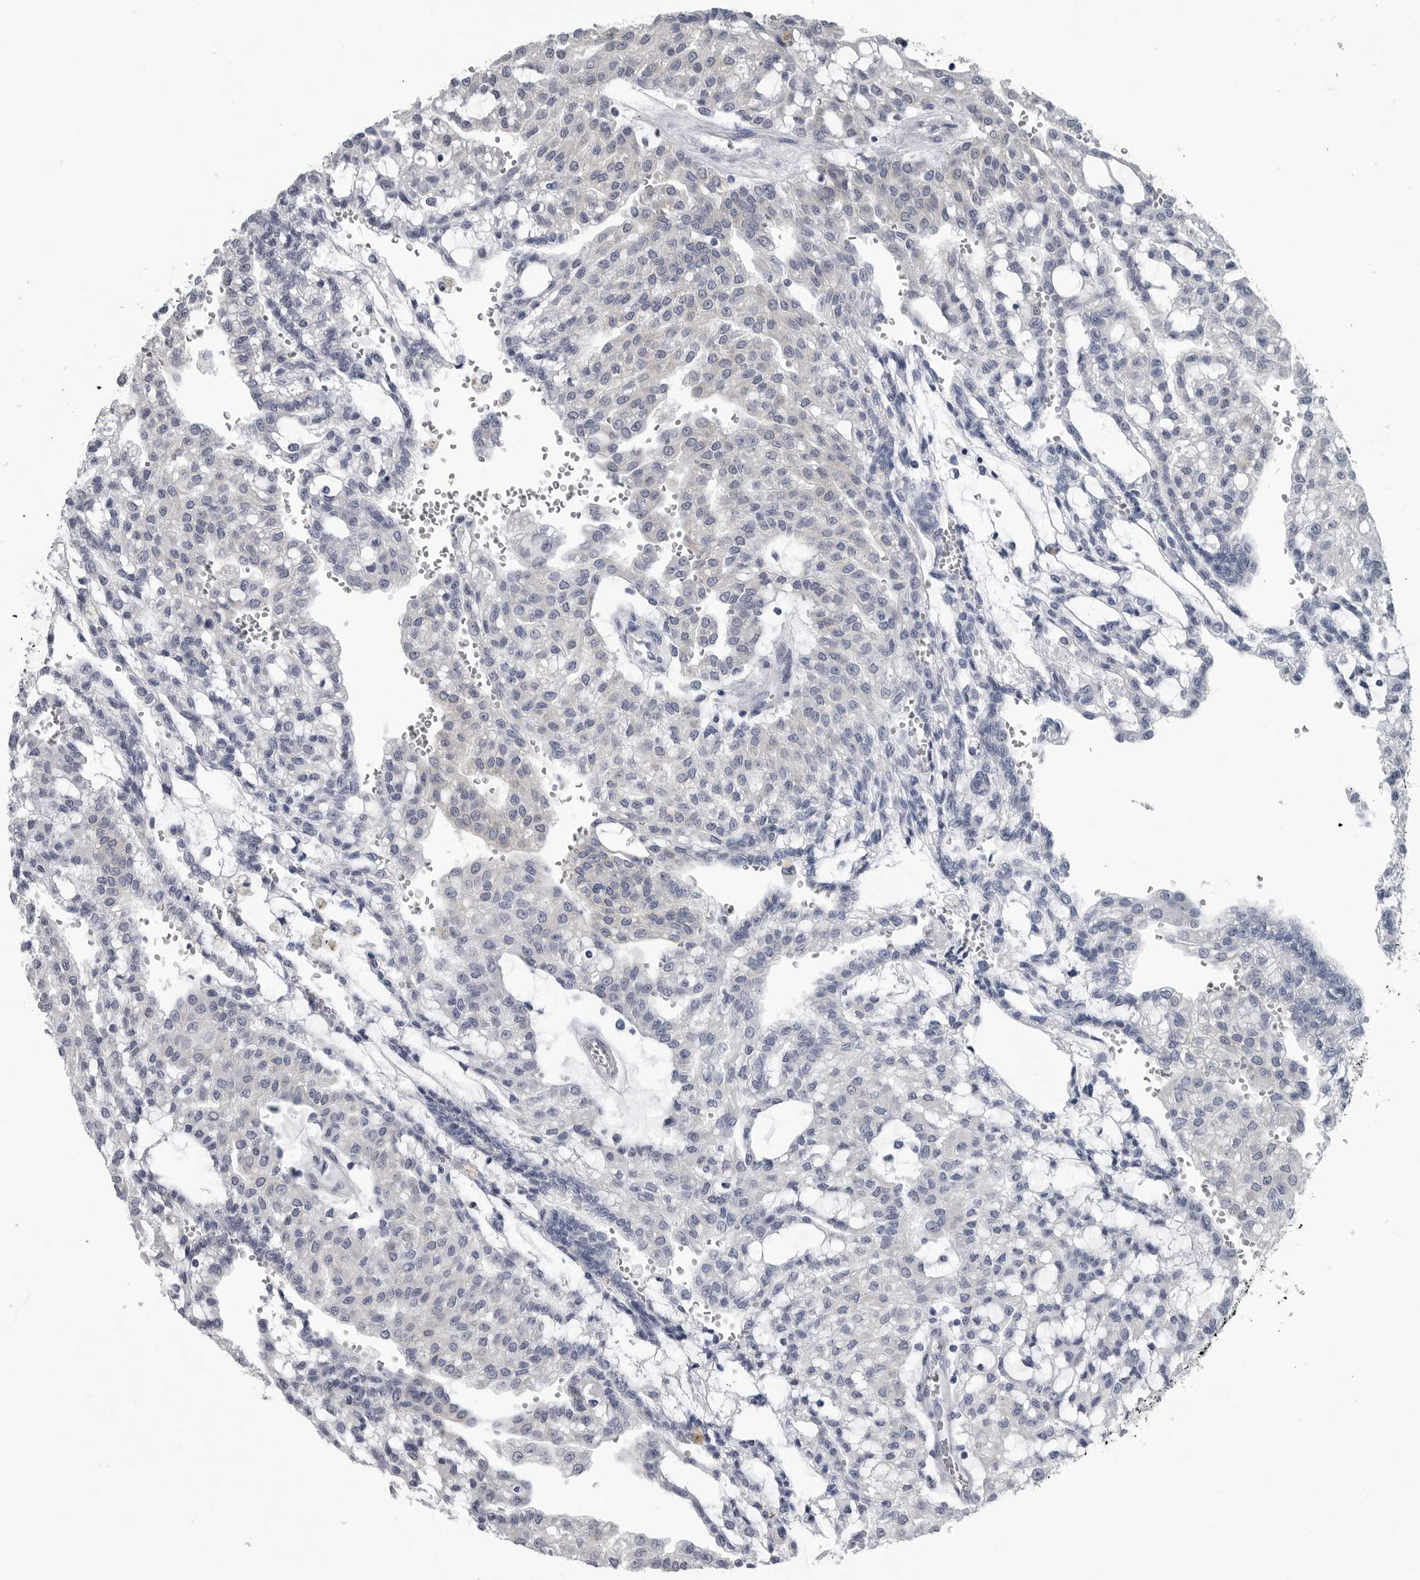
{"staining": {"intensity": "weak", "quantity": "<25%", "location": "cytoplasmic/membranous"}, "tissue": "renal cancer", "cell_type": "Tumor cells", "image_type": "cancer", "snomed": [{"axis": "morphology", "description": "Adenocarcinoma, NOS"}, {"axis": "topography", "description": "Kidney"}], "caption": "An IHC image of adenocarcinoma (renal) is shown. There is no staining in tumor cells of adenocarcinoma (renal).", "gene": "MYOC", "patient": {"sex": "male", "age": 63}}